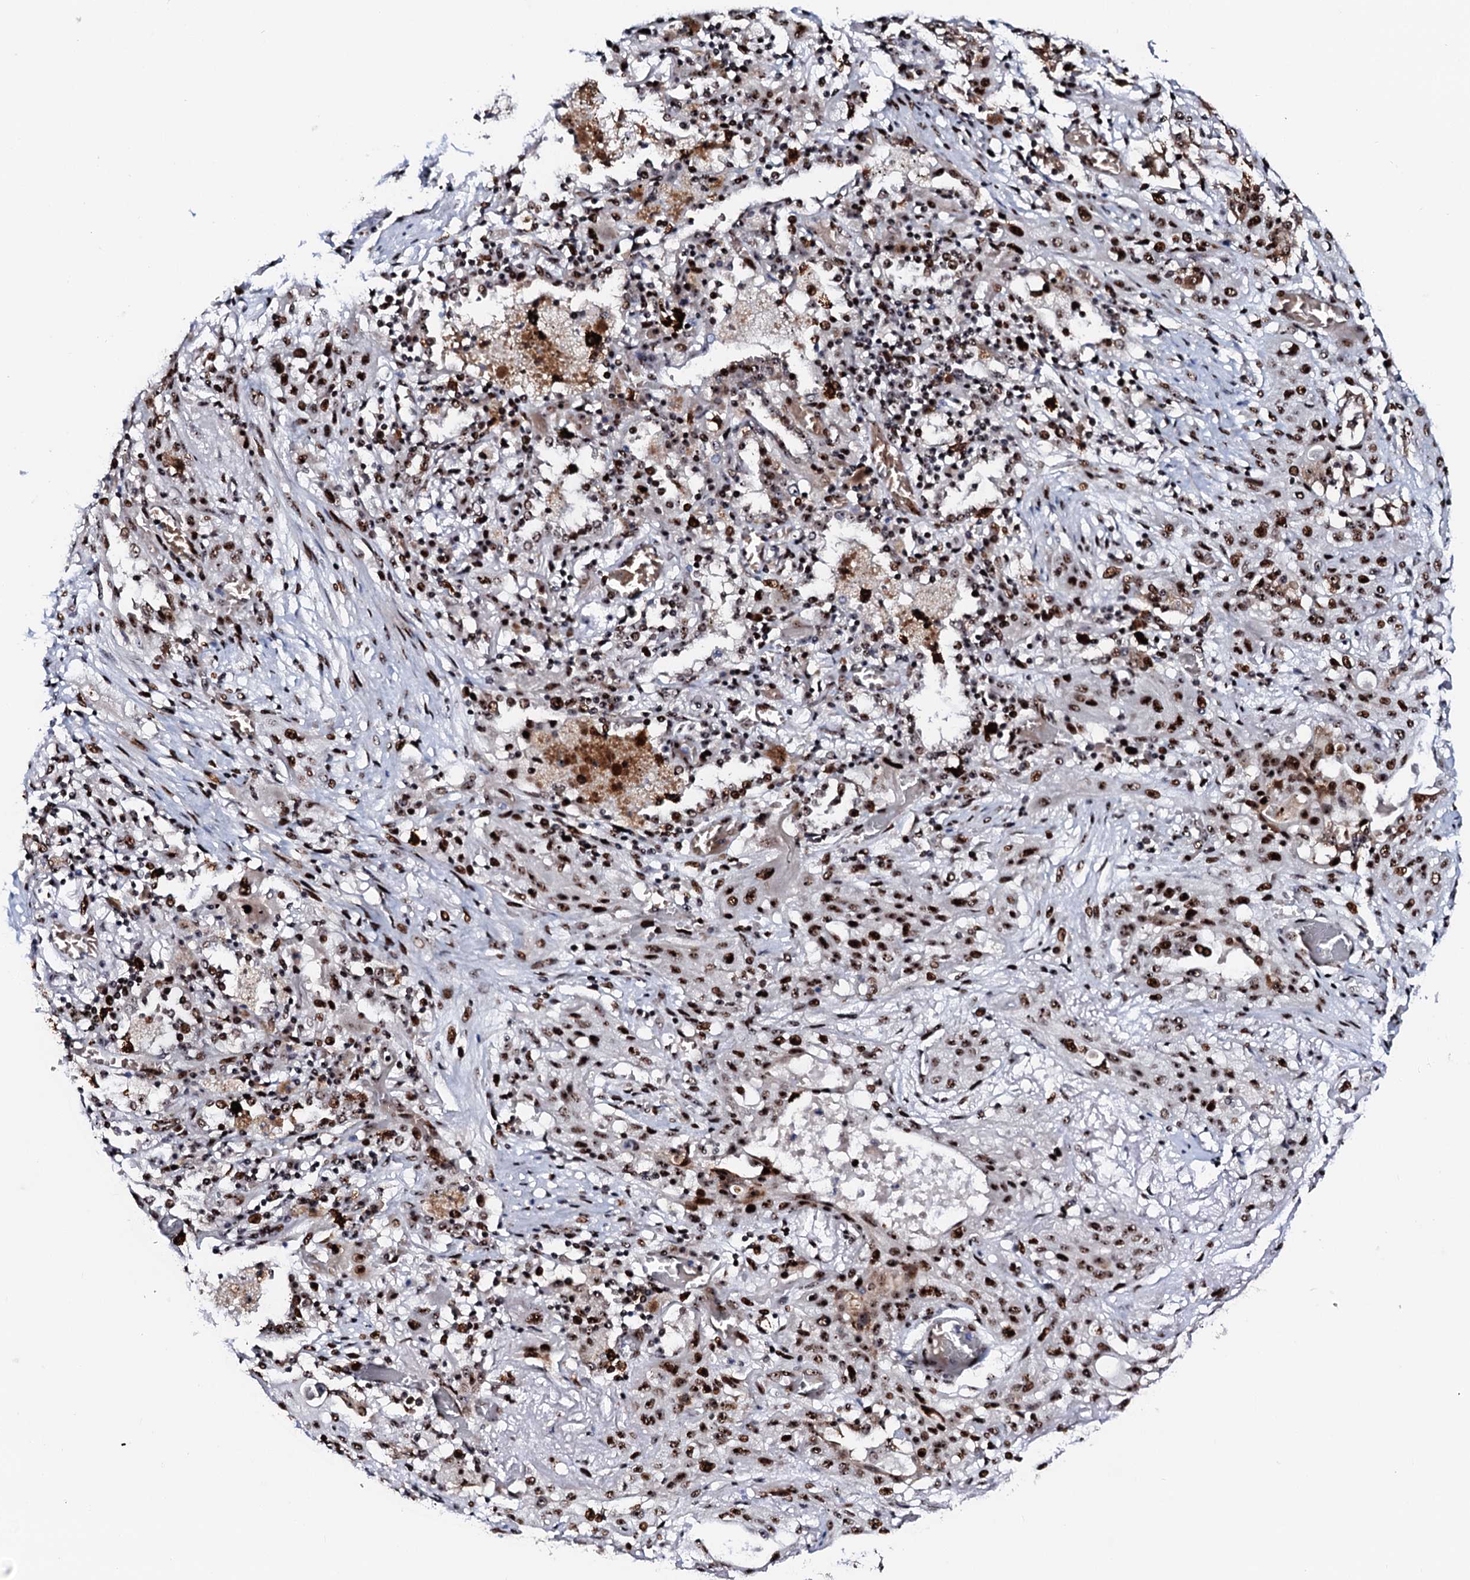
{"staining": {"intensity": "moderate", "quantity": ">75%", "location": "nuclear"}, "tissue": "lung cancer", "cell_type": "Tumor cells", "image_type": "cancer", "snomed": [{"axis": "morphology", "description": "Squamous cell carcinoma, NOS"}, {"axis": "topography", "description": "Lung"}], "caption": "Brown immunohistochemical staining in squamous cell carcinoma (lung) exhibits moderate nuclear positivity in approximately >75% of tumor cells.", "gene": "NEUROG3", "patient": {"sex": "female", "age": 47}}